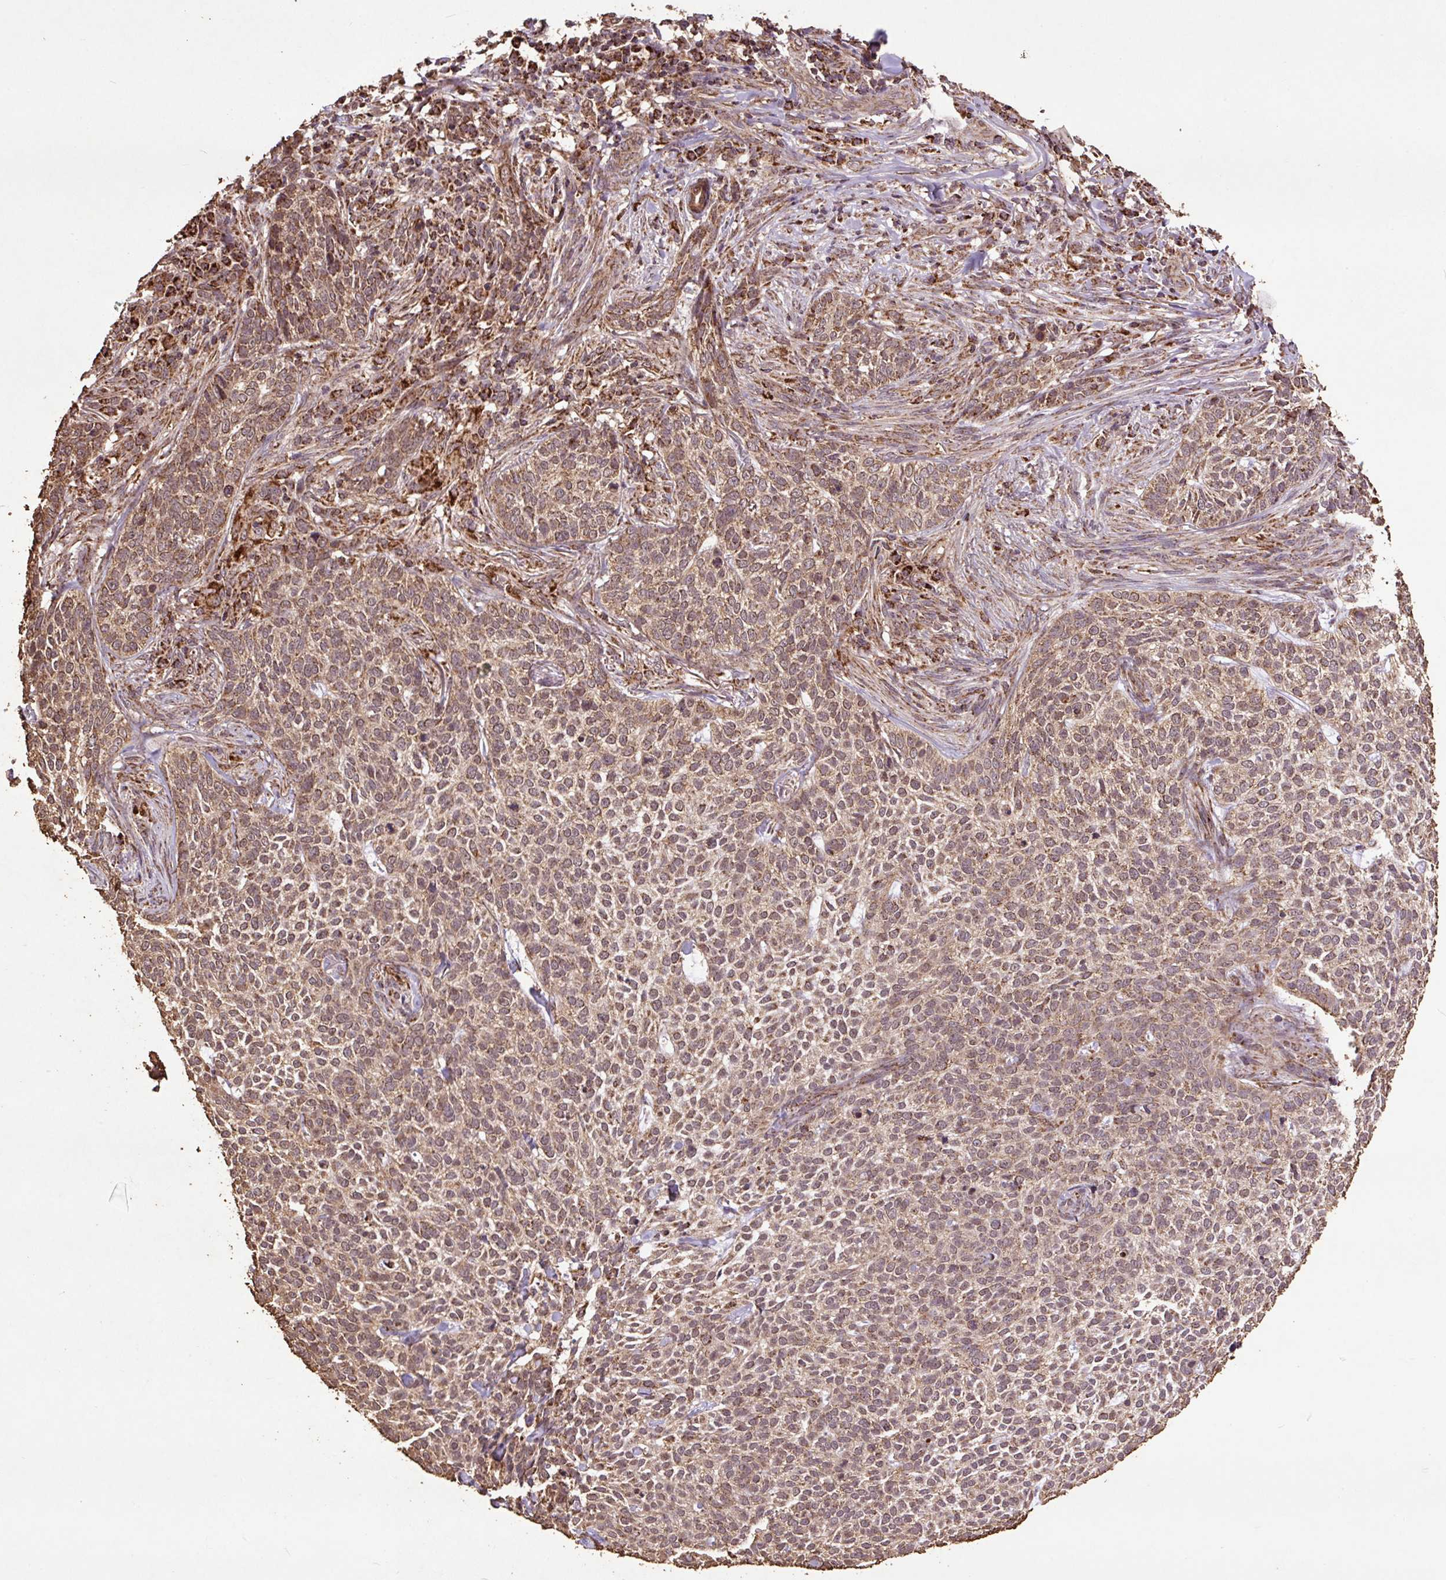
{"staining": {"intensity": "moderate", "quantity": ">75%", "location": "cytoplasmic/membranous"}, "tissue": "skin cancer", "cell_type": "Tumor cells", "image_type": "cancer", "snomed": [{"axis": "morphology", "description": "Basal cell carcinoma"}, {"axis": "topography", "description": "Skin"}], "caption": "Tumor cells display moderate cytoplasmic/membranous positivity in approximately >75% of cells in skin cancer (basal cell carcinoma).", "gene": "ATP5F1A", "patient": {"sex": "female", "age": 64}}